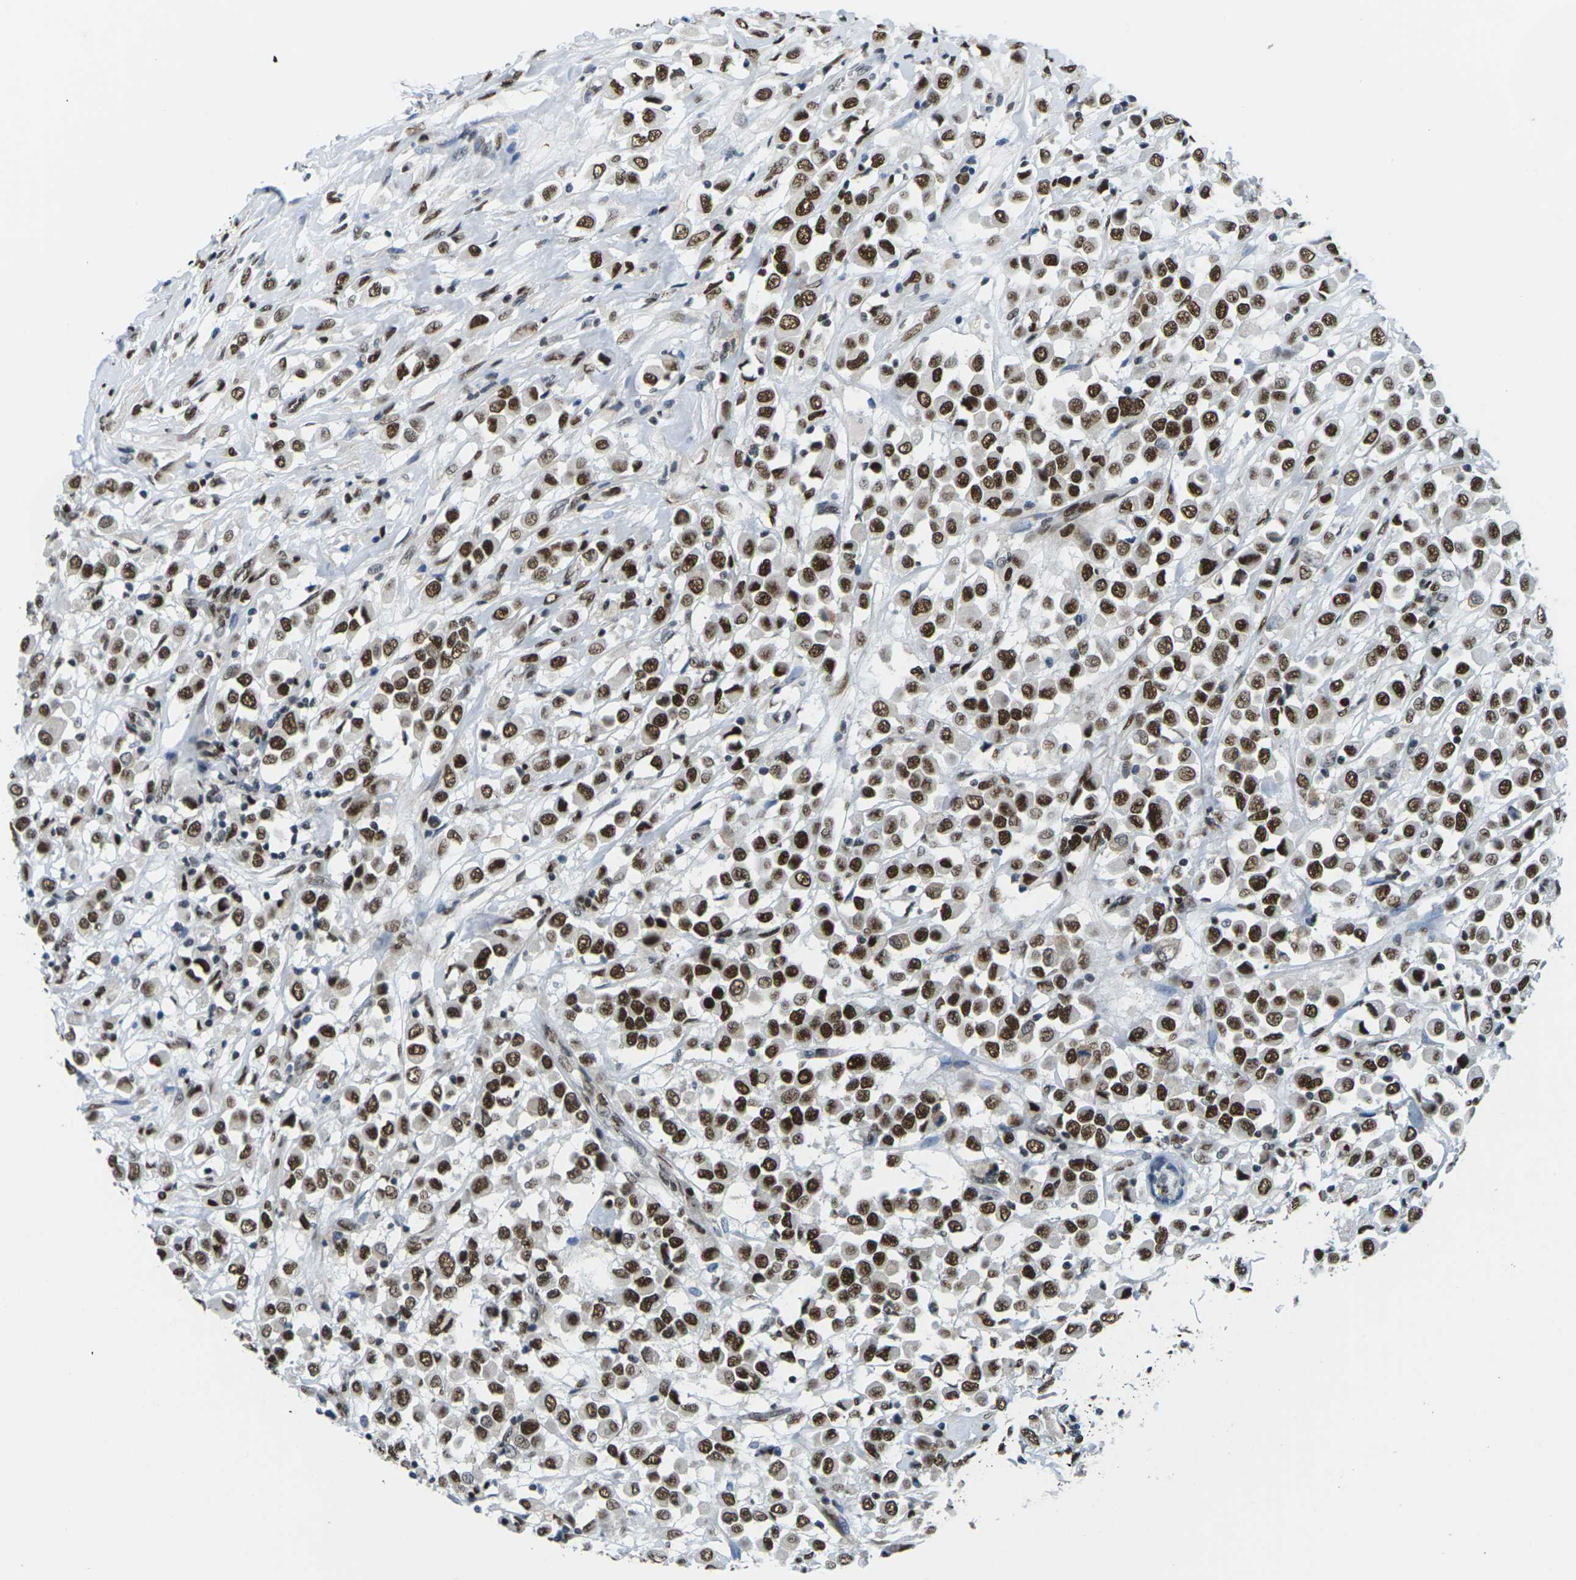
{"staining": {"intensity": "strong", "quantity": ">75%", "location": "nuclear"}, "tissue": "breast cancer", "cell_type": "Tumor cells", "image_type": "cancer", "snomed": [{"axis": "morphology", "description": "Duct carcinoma"}, {"axis": "topography", "description": "Breast"}], "caption": "Immunohistochemical staining of infiltrating ductal carcinoma (breast) exhibits high levels of strong nuclear protein expression in approximately >75% of tumor cells.", "gene": "PSME3", "patient": {"sex": "female", "age": 61}}